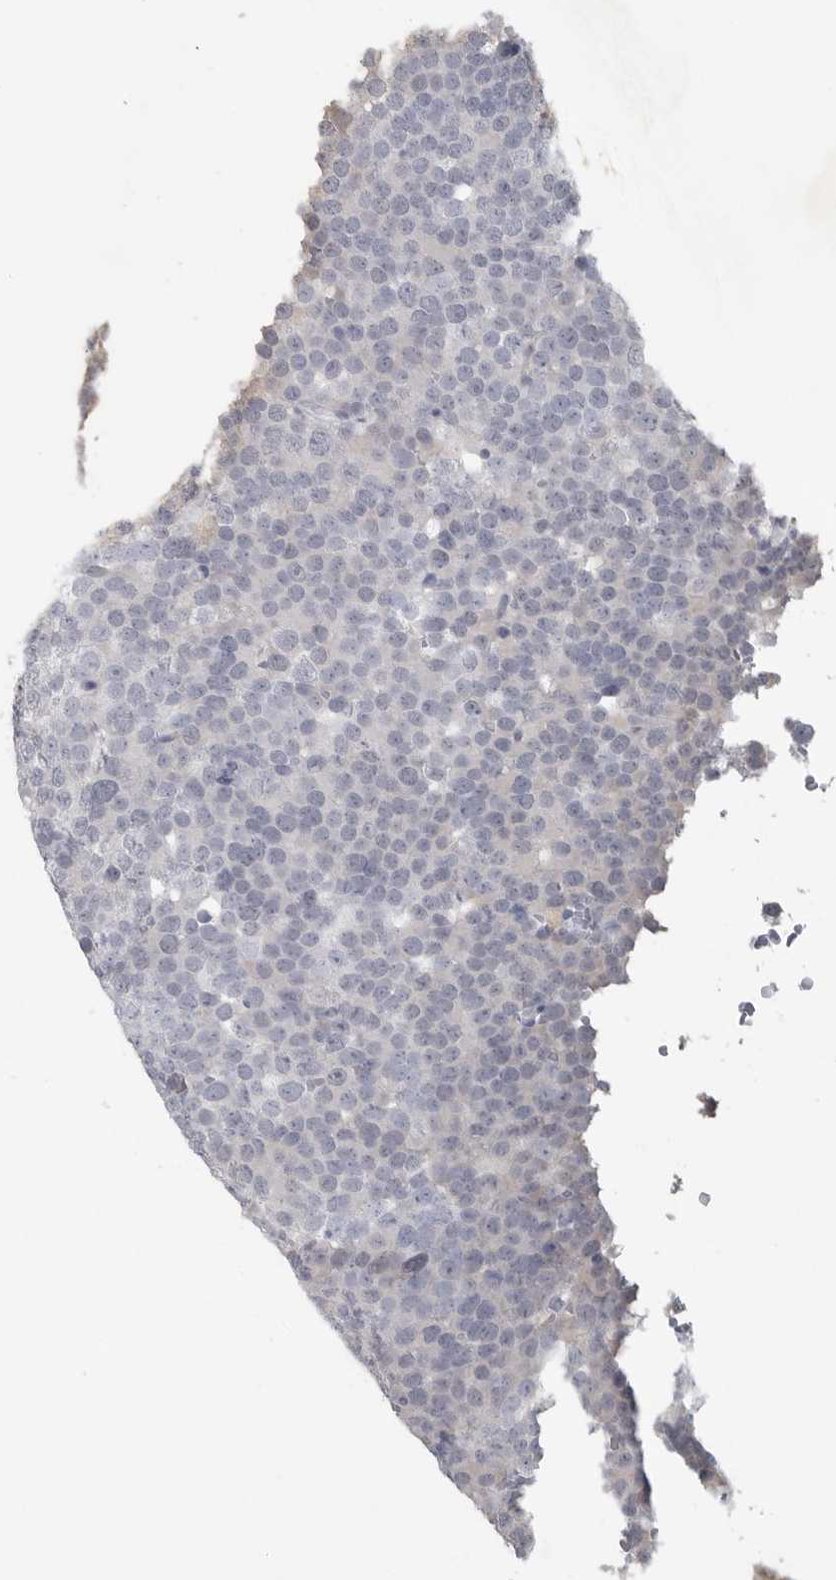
{"staining": {"intensity": "negative", "quantity": "none", "location": "none"}, "tissue": "testis cancer", "cell_type": "Tumor cells", "image_type": "cancer", "snomed": [{"axis": "morphology", "description": "Seminoma, NOS"}, {"axis": "topography", "description": "Testis"}], "caption": "An immunohistochemistry histopathology image of testis cancer (seminoma) is shown. There is no staining in tumor cells of testis cancer (seminoma).", "gene": "TNR", "patient": {"sex": "male", "age": 71}}